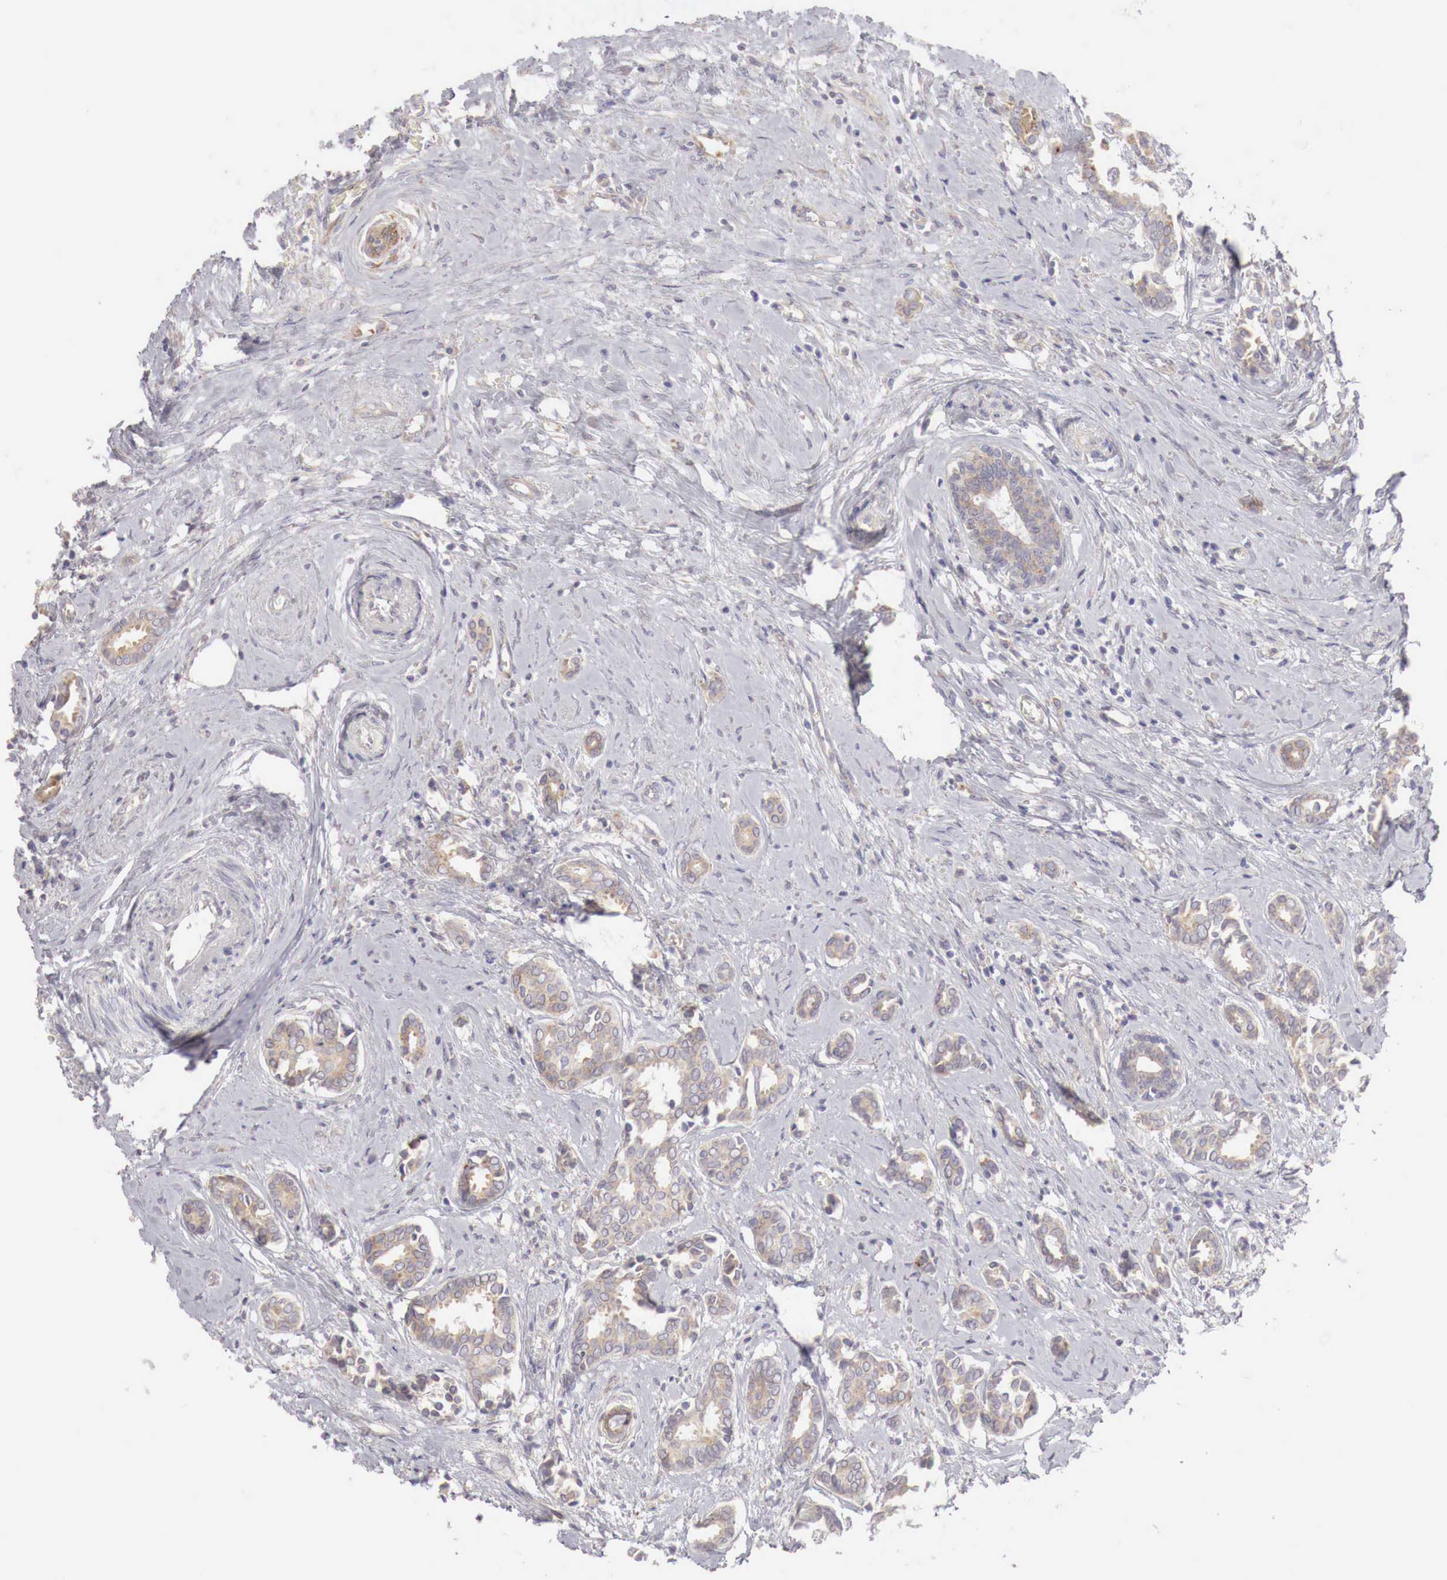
{"staining": {"intensity": "weak", "quantity": ">75%", "location": "cytoplasmic/membranous"}, "tissue": "breast cancer", "cell_type": "Tumor cells", "image_type": "cancer", "snomed": [{"axis": "morphology", "description": "Duct carcinoma"}, {"axis": "topography", "description": "Breast"}], "caption": "Immunohistochemistry (IHC) (DAB (3,3'-diaminobenzidine)) staining of human invasive ductal carcinoma (breast) displays weak cytoplasmic/membranous protein positivity in approximately >75% of tumor cells.", "gene": "NSDHL", "patient": {"sex": "female", "age": 50}}